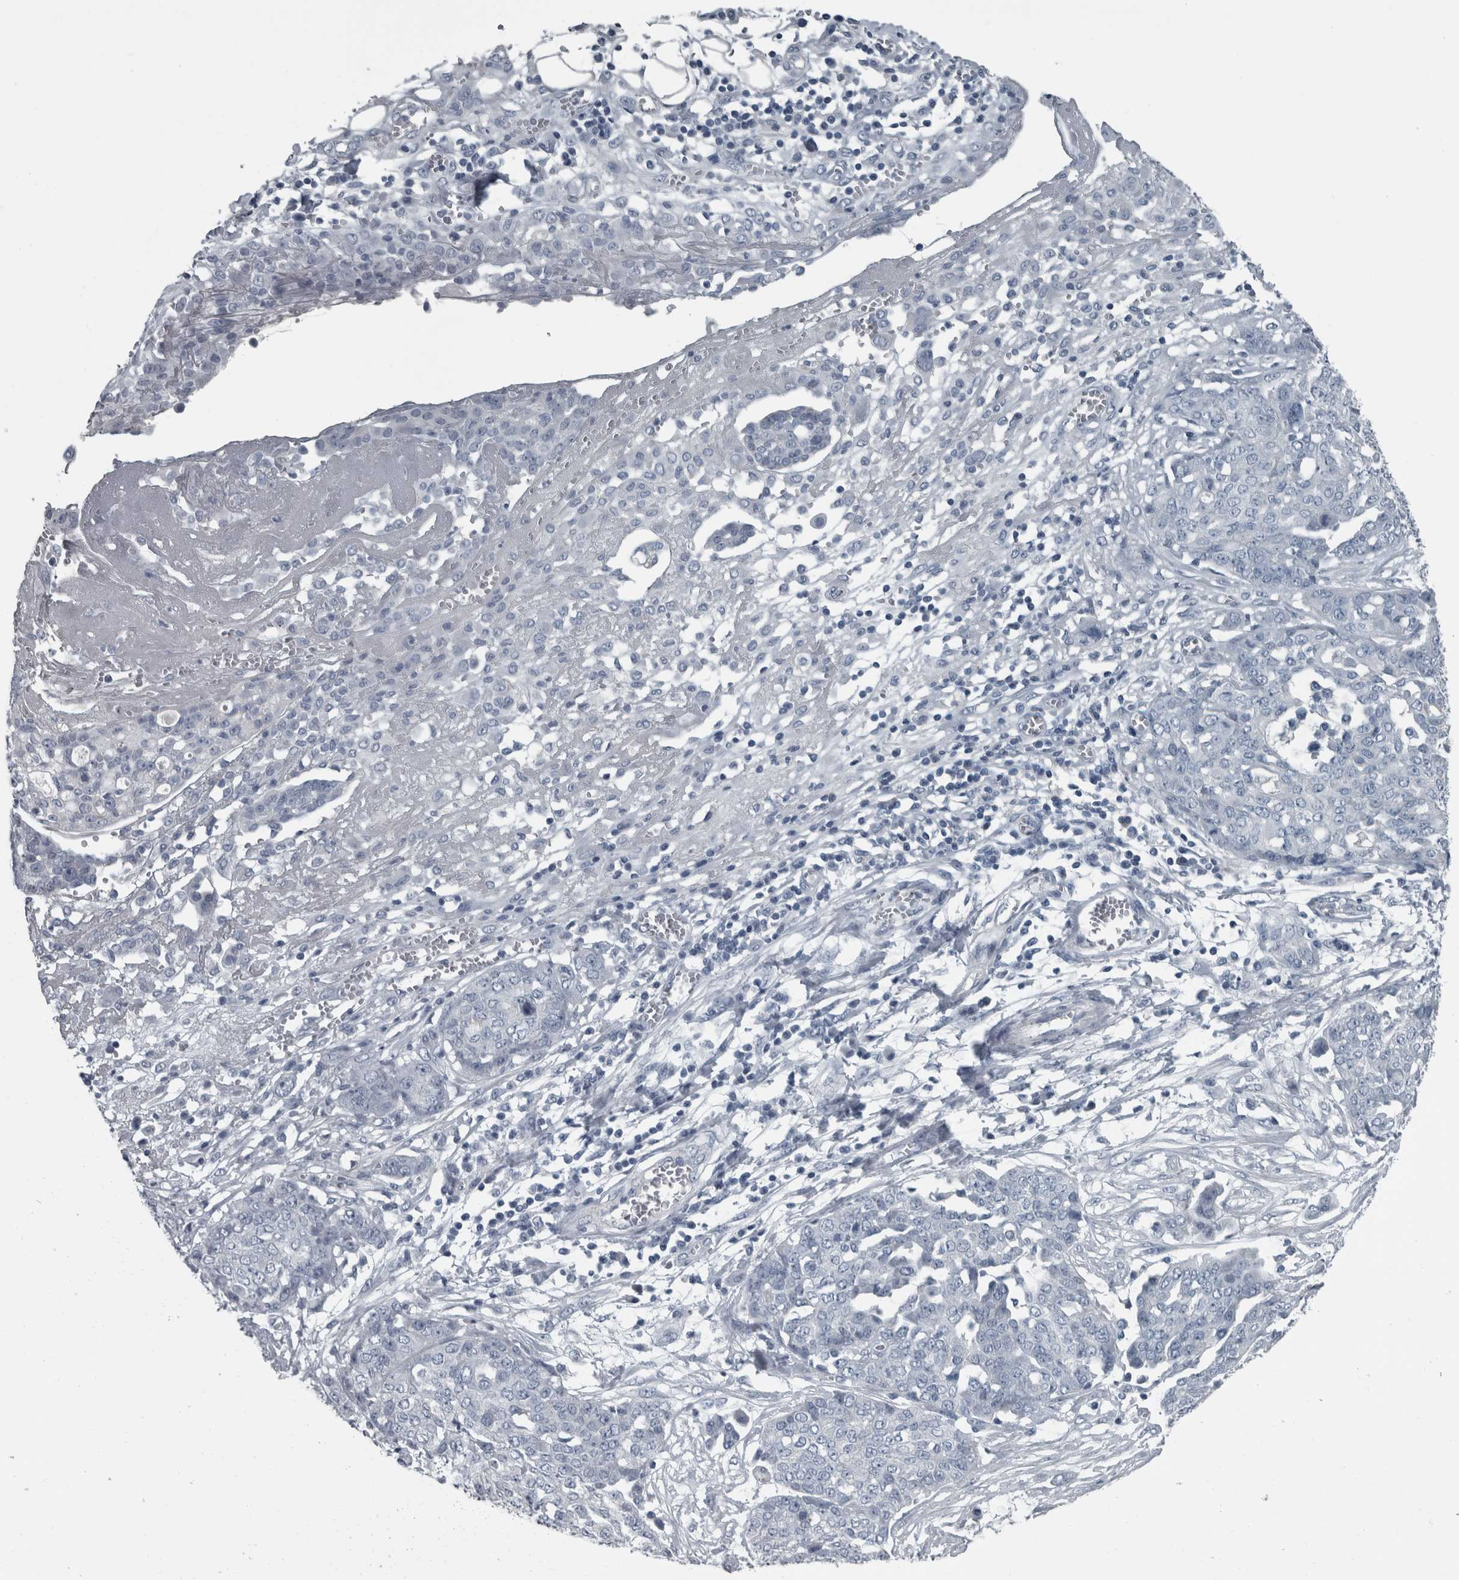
{"staining": {"intensity": "negative", "quantity": "none", "location": "none"}, "tissue": "ovarian cancer", "cell_type": "Tumor cells", "image_type": "cancer", "snomed": [{"axis": "morphology", "description": "Cystadenocarcinoma, serous, NOS"}, {"axis": "topography", "description": "Soft tissue"}, {"axis": "topography", "description": "Ovary"}], "caption": "Tumor cells show no significant staining in ovarian cancer.", "gene": "KRT20", "patient": {"sex": "female", "age": 57}}